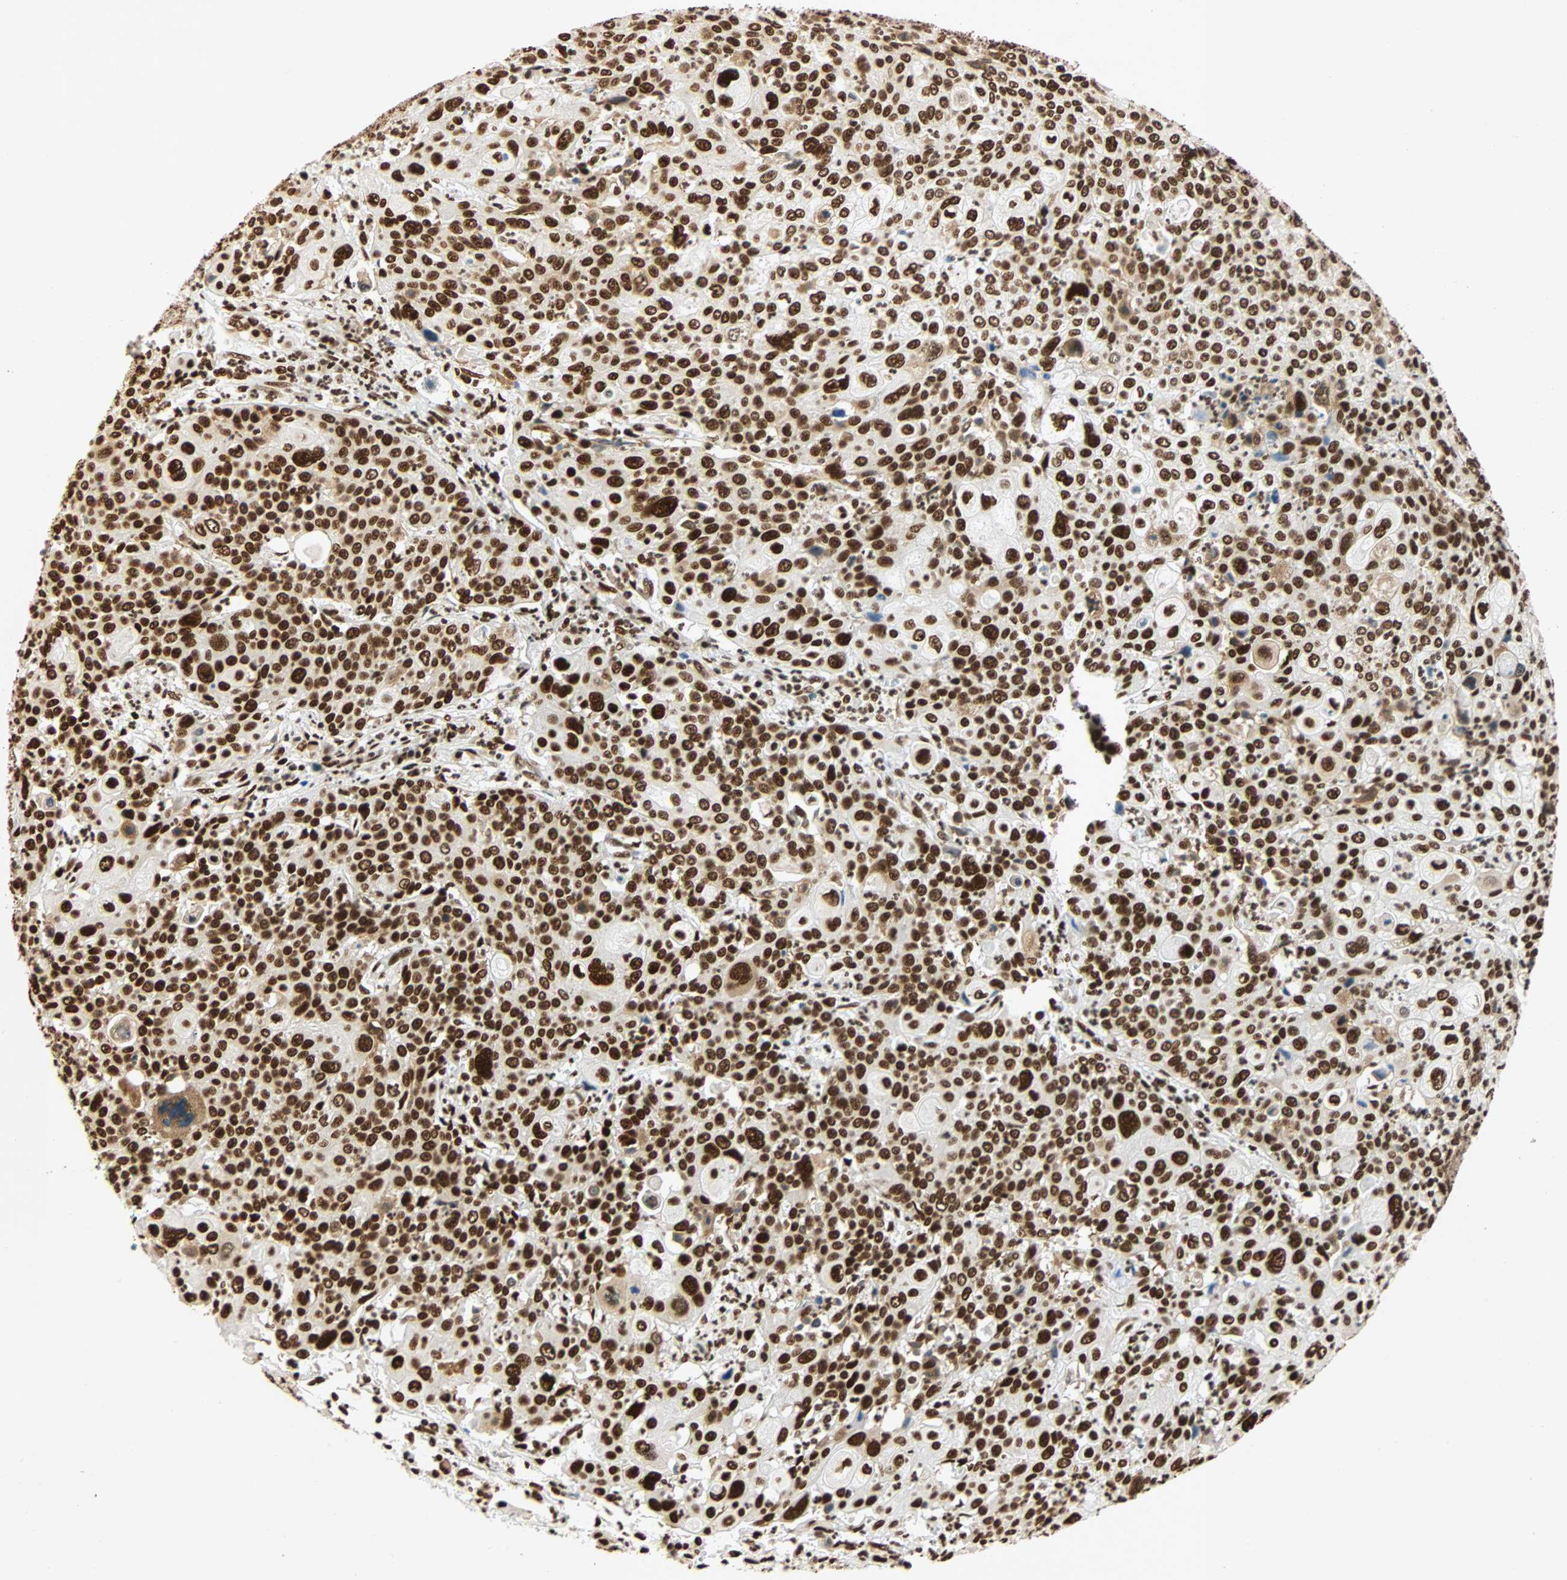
{"staining": {"intensity": "strong", "quantity": ">75%", "location": "nuclear"}, "tissue": "cervical cancer", "cell_type": "Tumor cells", "image_type": "cancer", "snomed": [{"axis": "morphology", "description": "Squamous cell carcinoma, NOS"}, {"axis": "topography", "description": "Cervix"}], "caption": "A photomicrograph of human cervical cancer stained for a protein shows strong nuclear brown staining in tumor cells.", "gene": "CDK12", "patient": {"sex": "female", "age": 40}}